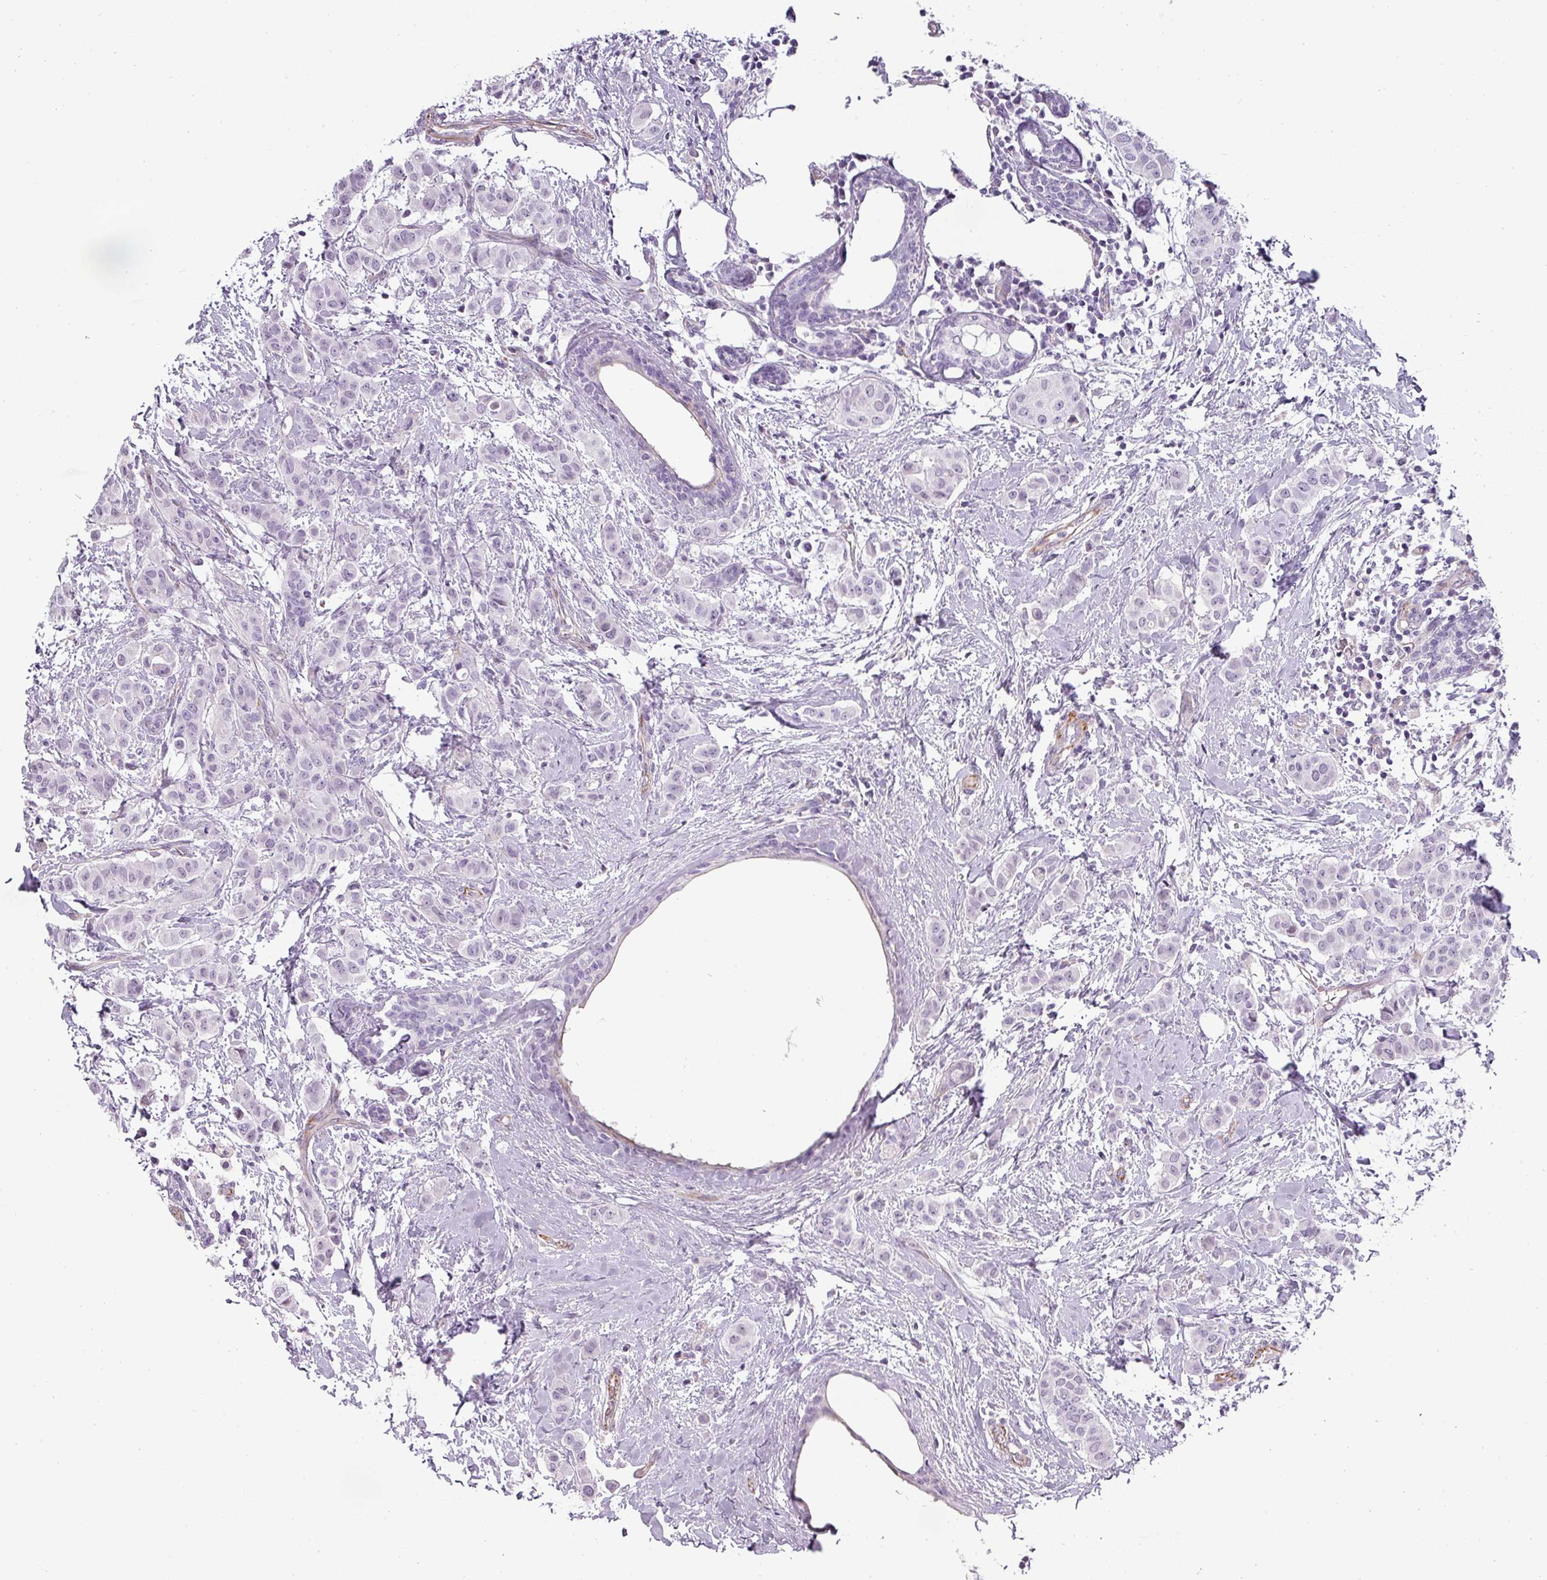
{"staining": {"intensity": "negative", "quantity": "none", "location": "none"}, "tissue": "breast cancer", "cell_type": "Tumor cells", "image_type": "cancer", "snomed": [{"axis": "morphology", "description": "Duct carcinoma"}, {"axis": "topography", "description": "Breast"}], "caption": "This histopathology image is of breast cancer stained with immunohistochemistry (IHC) to label a protein in brown with the nuclei are counter-stained blue. There is no expression in tumor cells.", "gene": "CHRDL1", "patient": {"sex": "female", "age": 40}}